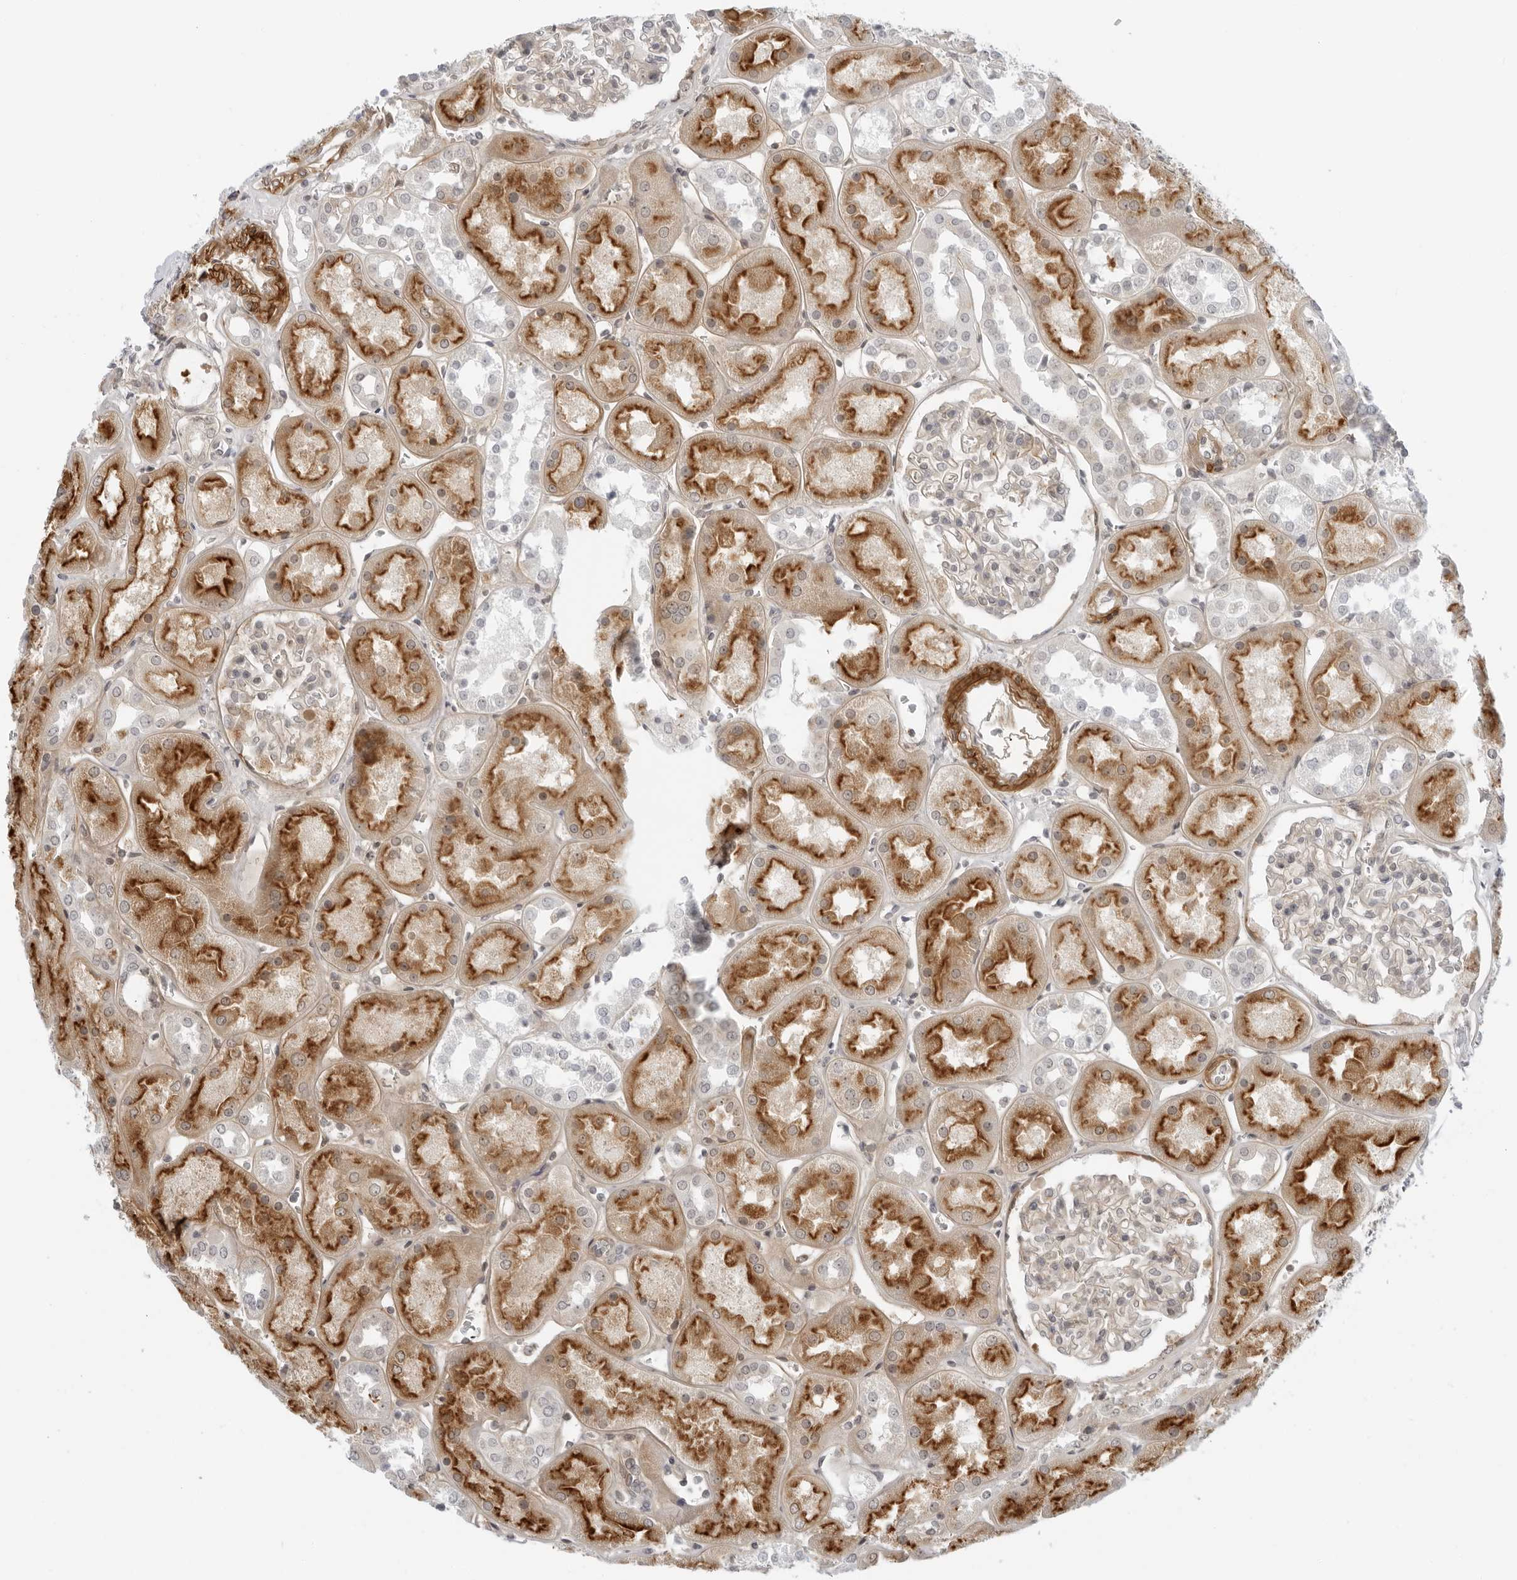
{"staining": {"intensity": "weak", "quantity": "<25%", "location": "cytoplasmic/membranous"}, "tissue": "kidney", "cell_type": "Cells in glomeruli", "image_type": "normal", "snomed": [{"axis": "morphology", "description": "Normal tissue, NOS"}, {"axis": "topography", "description": "Kidney"}], "caption": "This histopathology image is of benign kidney stained with immunohistochemistry (IHC) to label a protein in brown with the nuclei are counter-stained blue. There is no positivity in cells in glomeruli. (DAB (3,3'-diaminobenzidine) IHC with hematoxylin counter stain).", "gene": "SUGCT", "patient": {"sex": "male", "age": 70}}